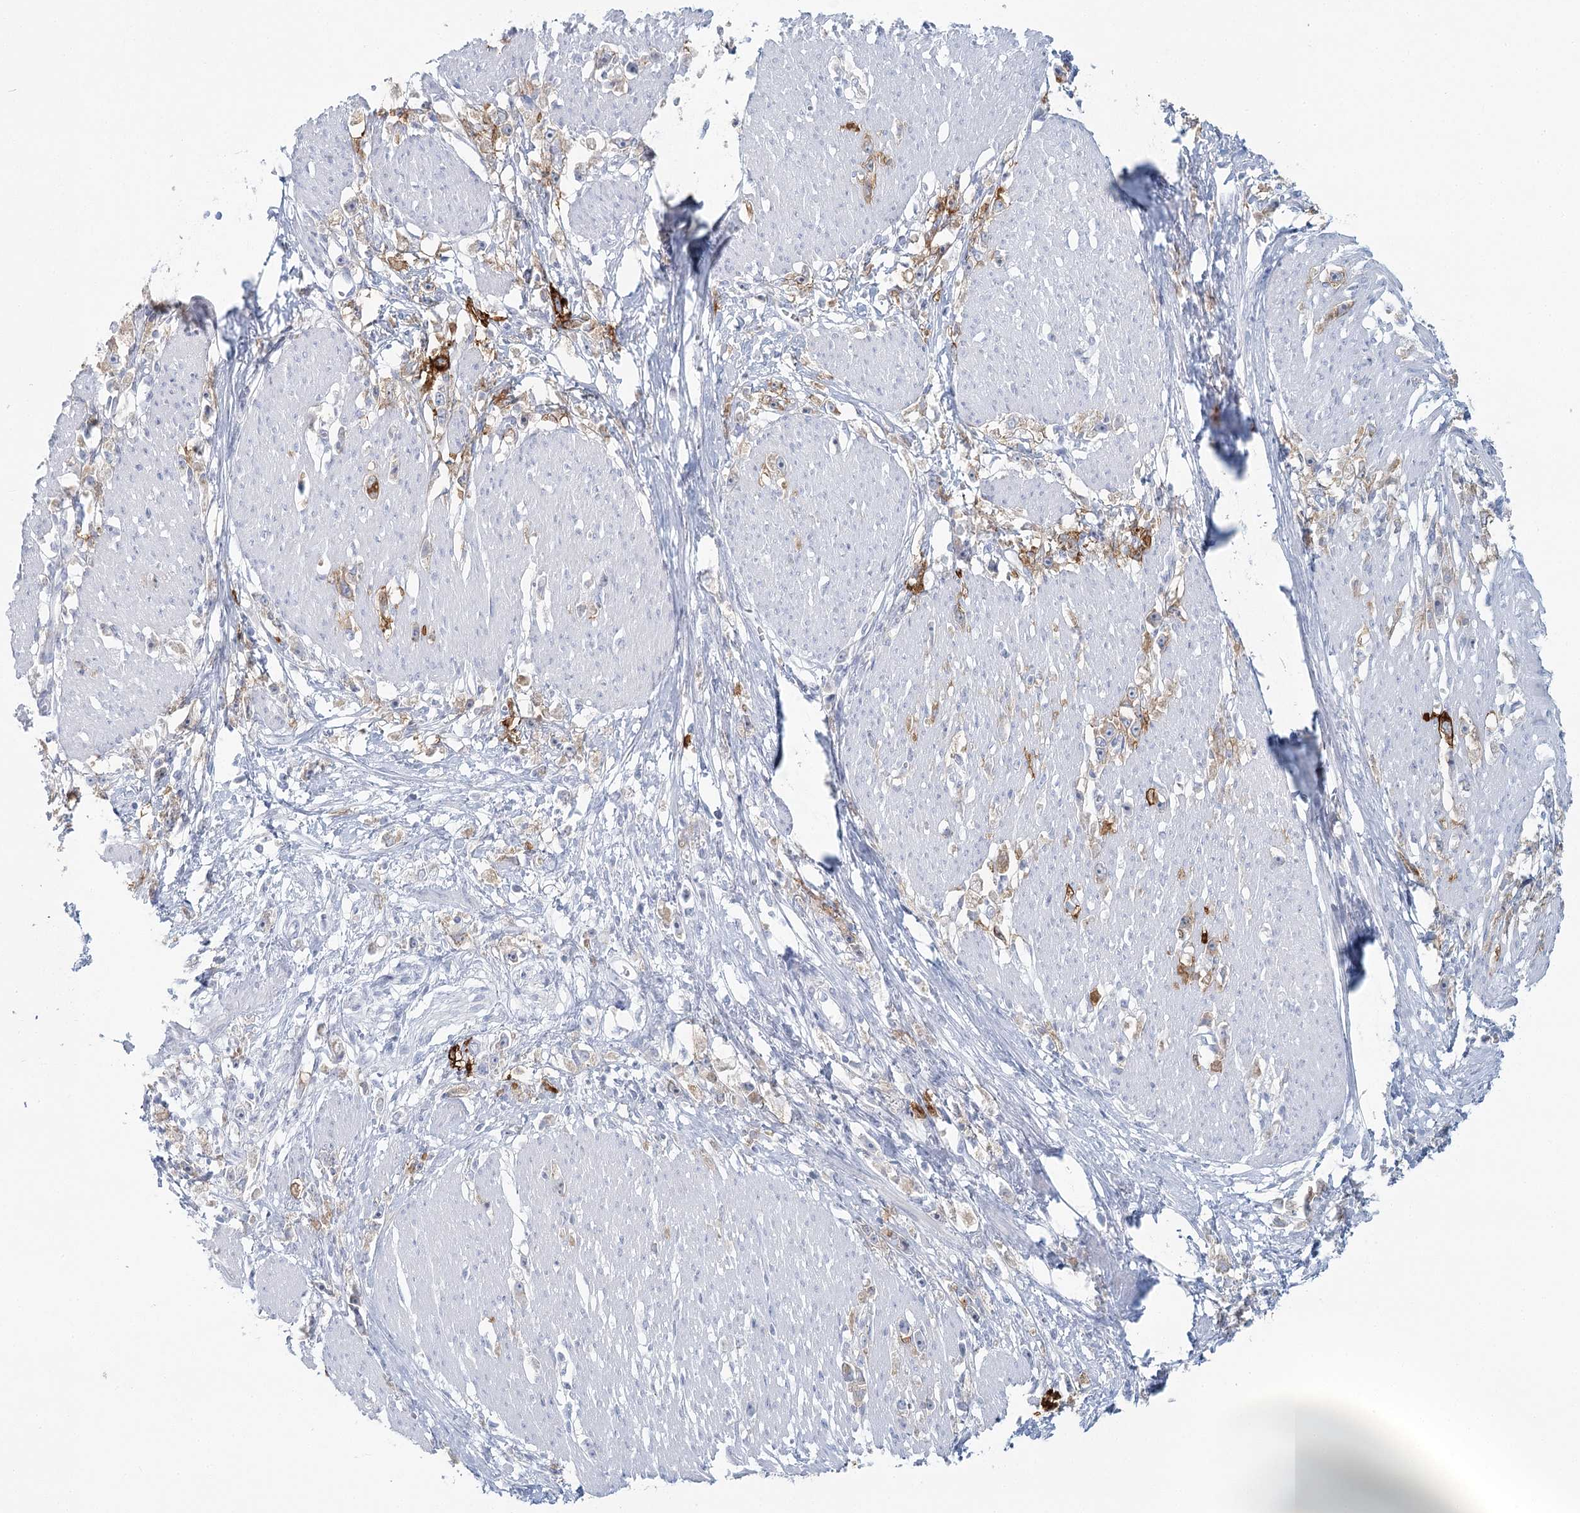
{"staining": {"intensity": "moderate", "quantity": "<25%", "location": "cytoplasmic/membranous"}, "tissue": "stomach cancer", "cell_type": "Tumor cells", "image_type": "cancer", "snomed": [{"axis": "morphology", "description": "Adenocarcinoma, NOS"}, {"axis": "topography", "description": "Stomach"}], "caption": "Adenocarcinoma (stomach) stained for a protein shows moderate cytoplasmic/membranous positivity in tumor cells.", "gene": "BPHL", "patient": {"sex": "female", "age": 59}}